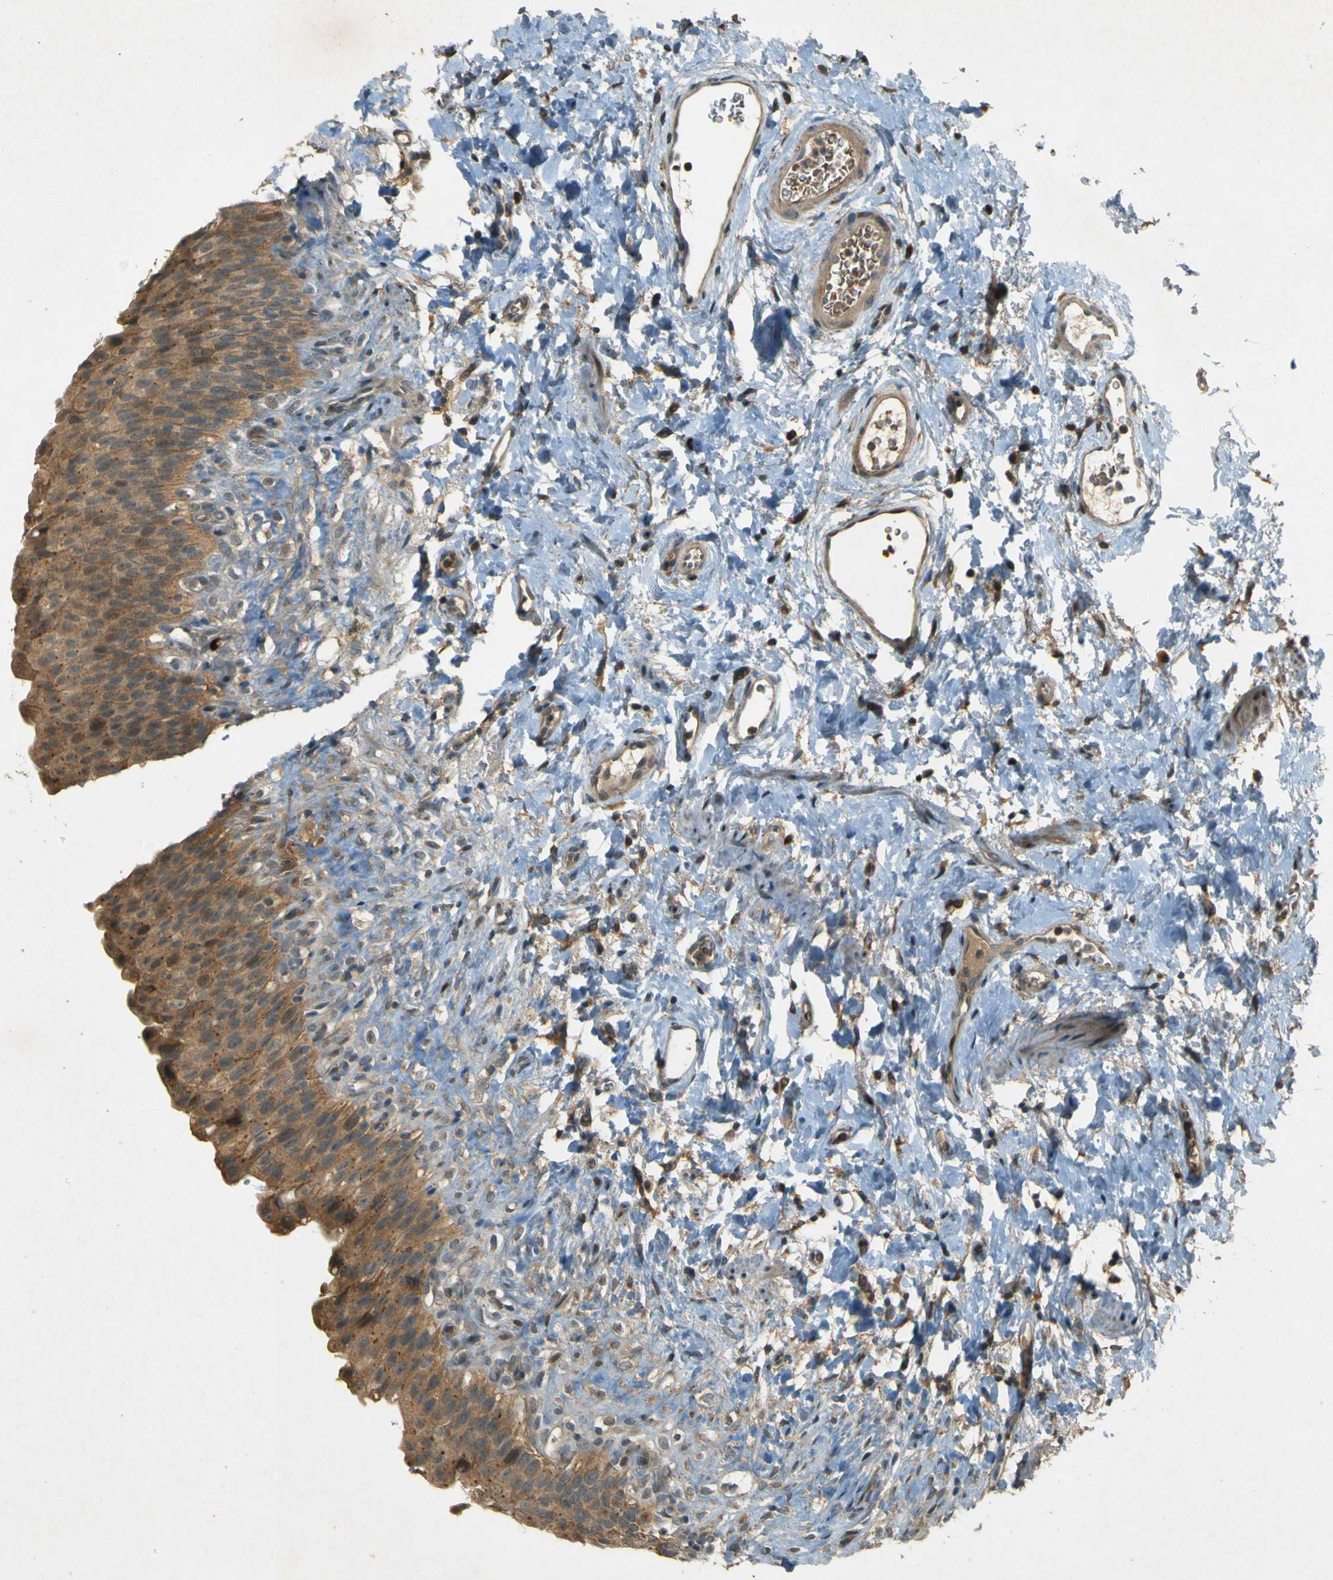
{"staining": {"intensity": "moderate", "quantity": ">75%", "location": "cytoplasmic/membranous"}, "tissue": "urinary bladder", "cell_type": "Urothelial cells", "image_type": "normal", "snomed": [{"axis": "morphology", "description": "Normal tissue, NOS"}, {"axis": "topography", "description": "Urinary bladder"}], "caption": "A photomicrograph of human urinary bladder stained for a protein displays moderate cytoplasmic/membranous brown staining in urothelial cells. The protein of interest is stained brown, and the nuclei are stained in blue (DAB (3,3'-diaminobenzidine) IHC with brightfield microscopy, high magnification).", "gene": "MPDZ", "patient": {"sex": "female", "age": 79}}